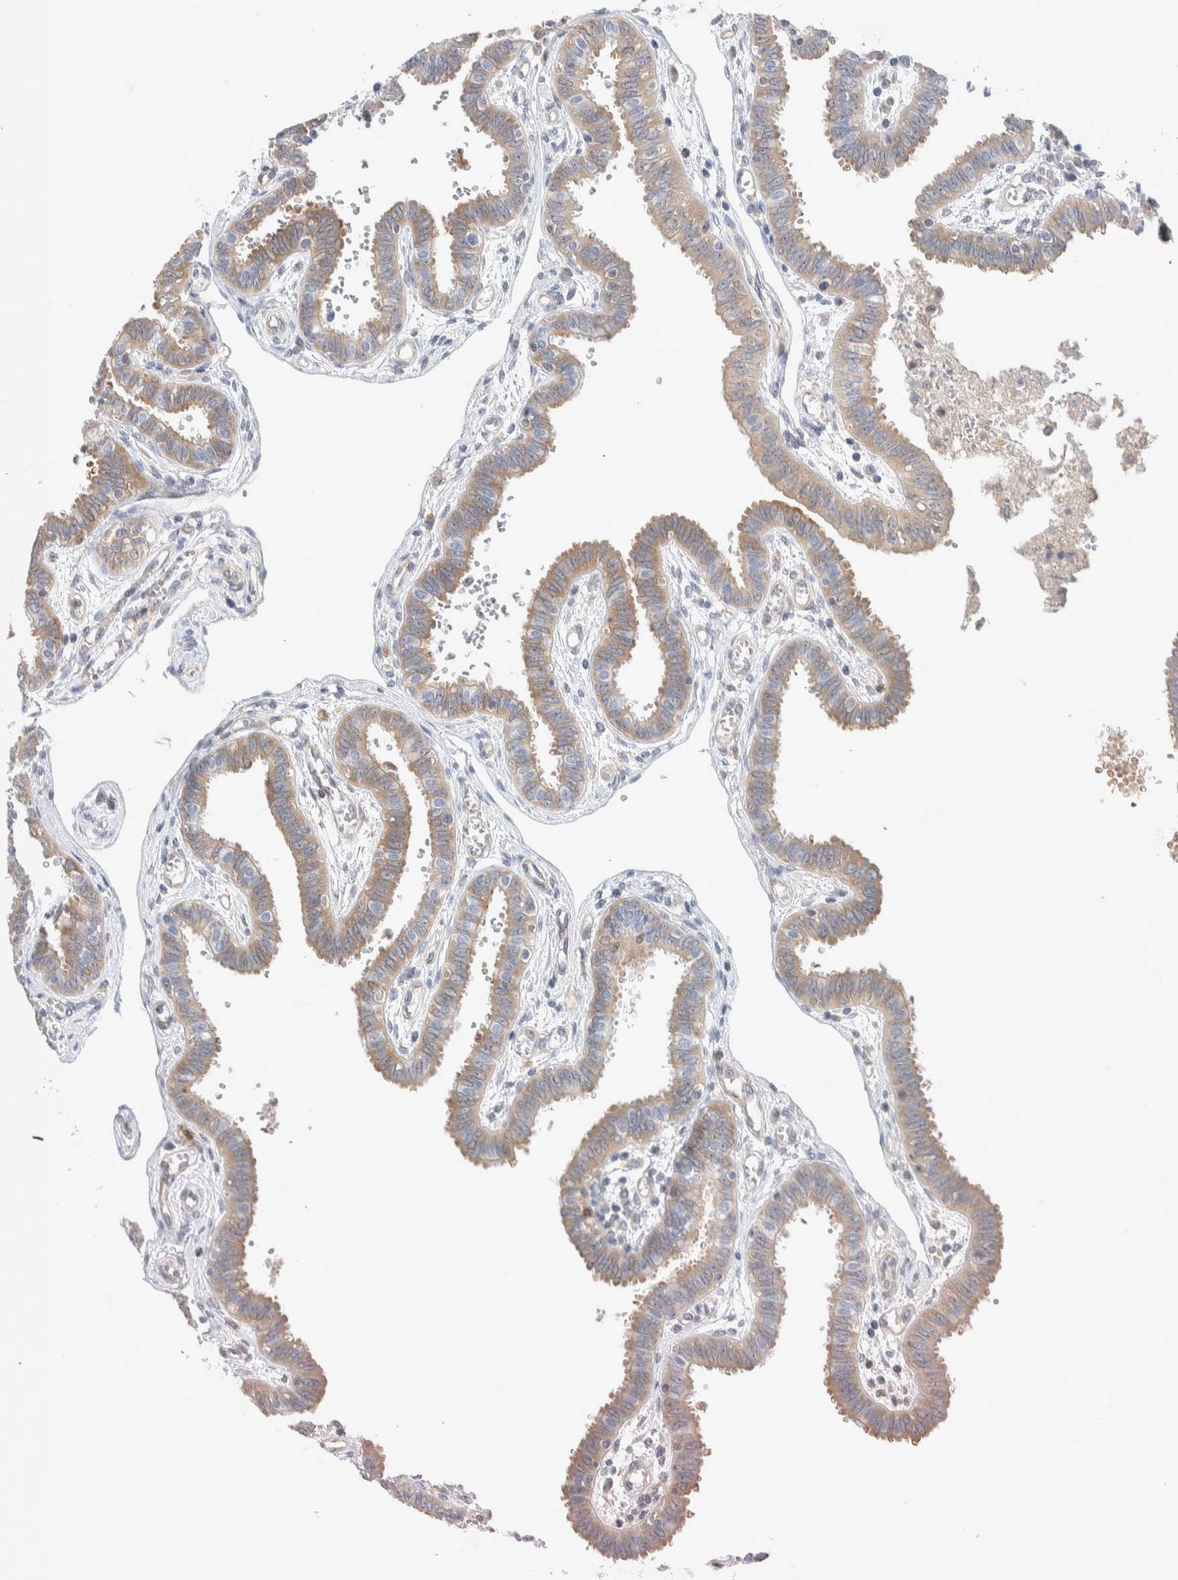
{"staining": {"intensity": "moderate", "quantity": ">75%", "location": "cytoplasmic/membranous"}, "tissue": "fallopian tube", "cell_type": "Glandular cells", "image_type": "normal", "snomed": [{"axis": "morphology", "description": "Normal tissue, NOS"}, {"axis": "topography", "description": "Fallopian tube"}], "caption": "Glandular cells display moderate cytoplasmic/membranous expression in approximately >75% of cells in normal fallopian tube. Using DAB (brown) and hematoxylin (blue) stains, captured at high magnification using brightfield microscopy.", "gene": "NFKB2", "patient": {"sex": "female", "age": 32}}